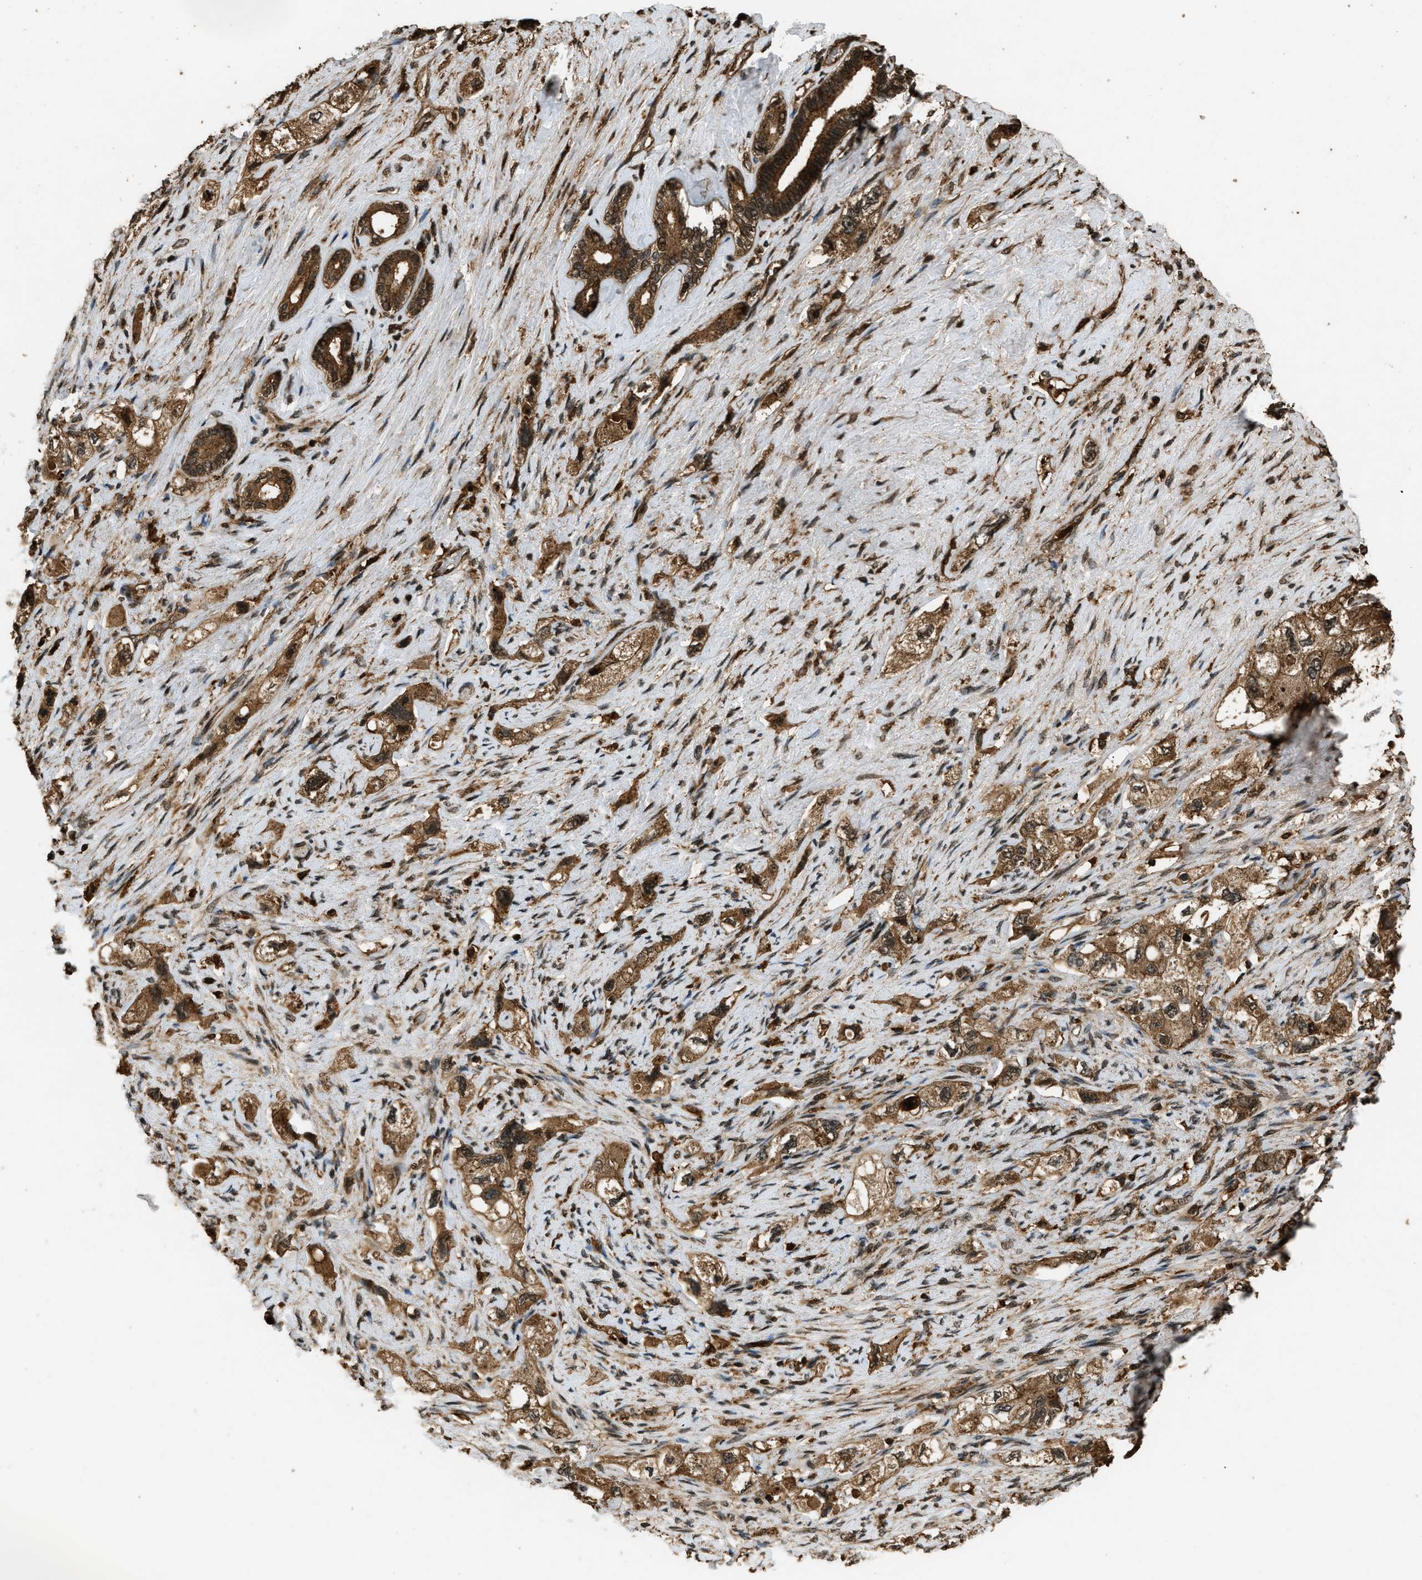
{"staining": {"intensity": "moderate", "quantity": ">75%", "location": "cytoplasmic/membranous"}, "tissue": "pancreatic cancer", "cell_type": "Tumor cells", "image_type": "cancer", "snomed": [{"axis": "morphology", "description": "Adenocarcinoma, NOS"}, {"axis": "topography", "description": "Pancreas"}], "caption": "Immunohistochemistry (IHC) (DAB (3,3'-diaminobenzidine)) staining of human pancreatic cancer reveals moderate cytoplasmic/membranous protein expression in about >75% of tumor cells.", "gene": "RAP2A", "patient": {"sex": "female", "age": 73}}